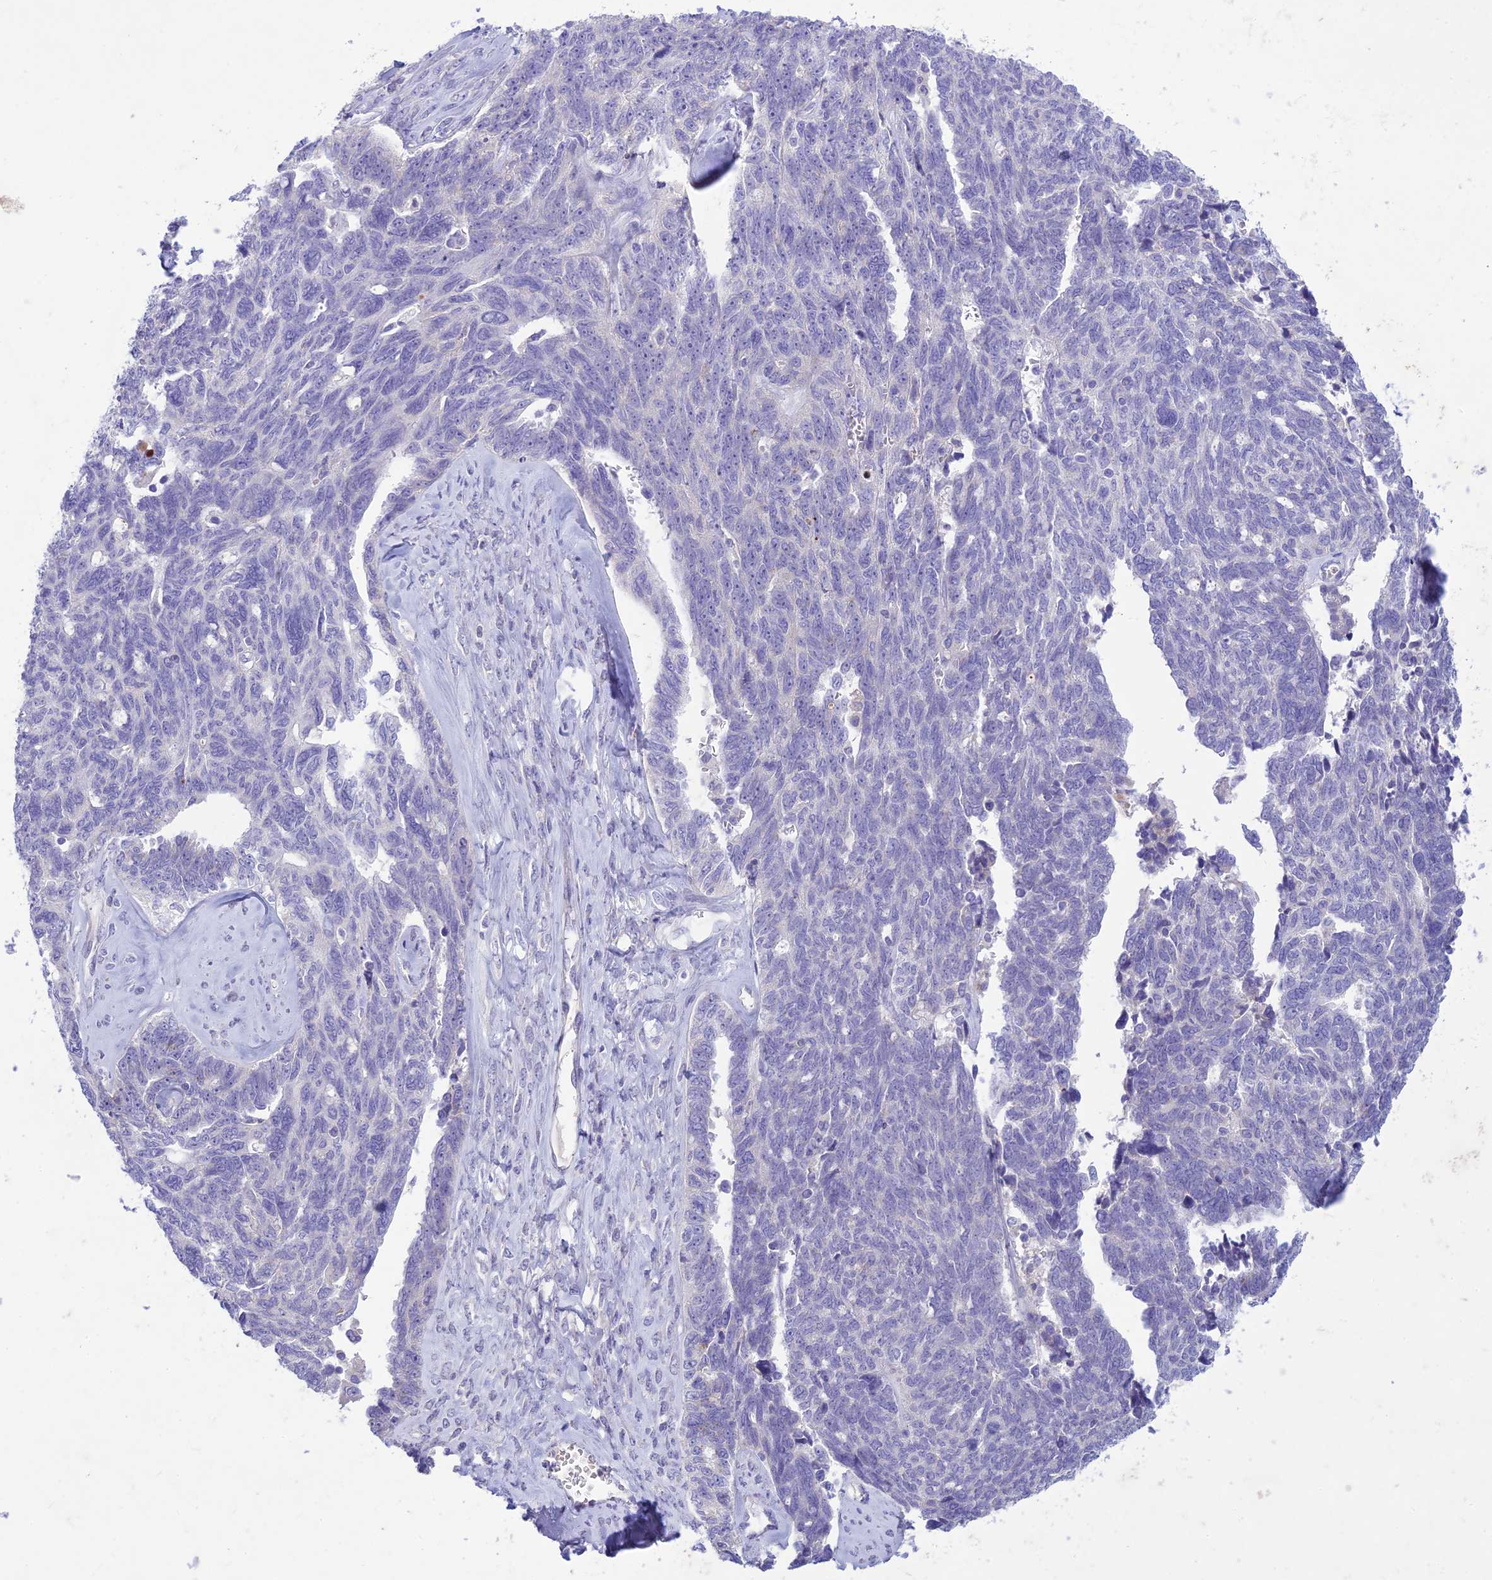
{"staining": {"intensity": "negative", "quantity": "none", "location": "none"}, "tissue": "ovarian cancer", "cell_type": "Tumor cells", "image_type": "cancer", "snomed": [{"axis": "morphology", "description": "Cystadenocarcinoma, serous, NOS"}, {"axis": "topography", "description": "Ovary"}], "caption": "The histopathology image demonstrates no significant staining in tumor cells of ovarian cancer.", "gene": "SLC13A5", "patient": {"sex": "female", "age": 79}}